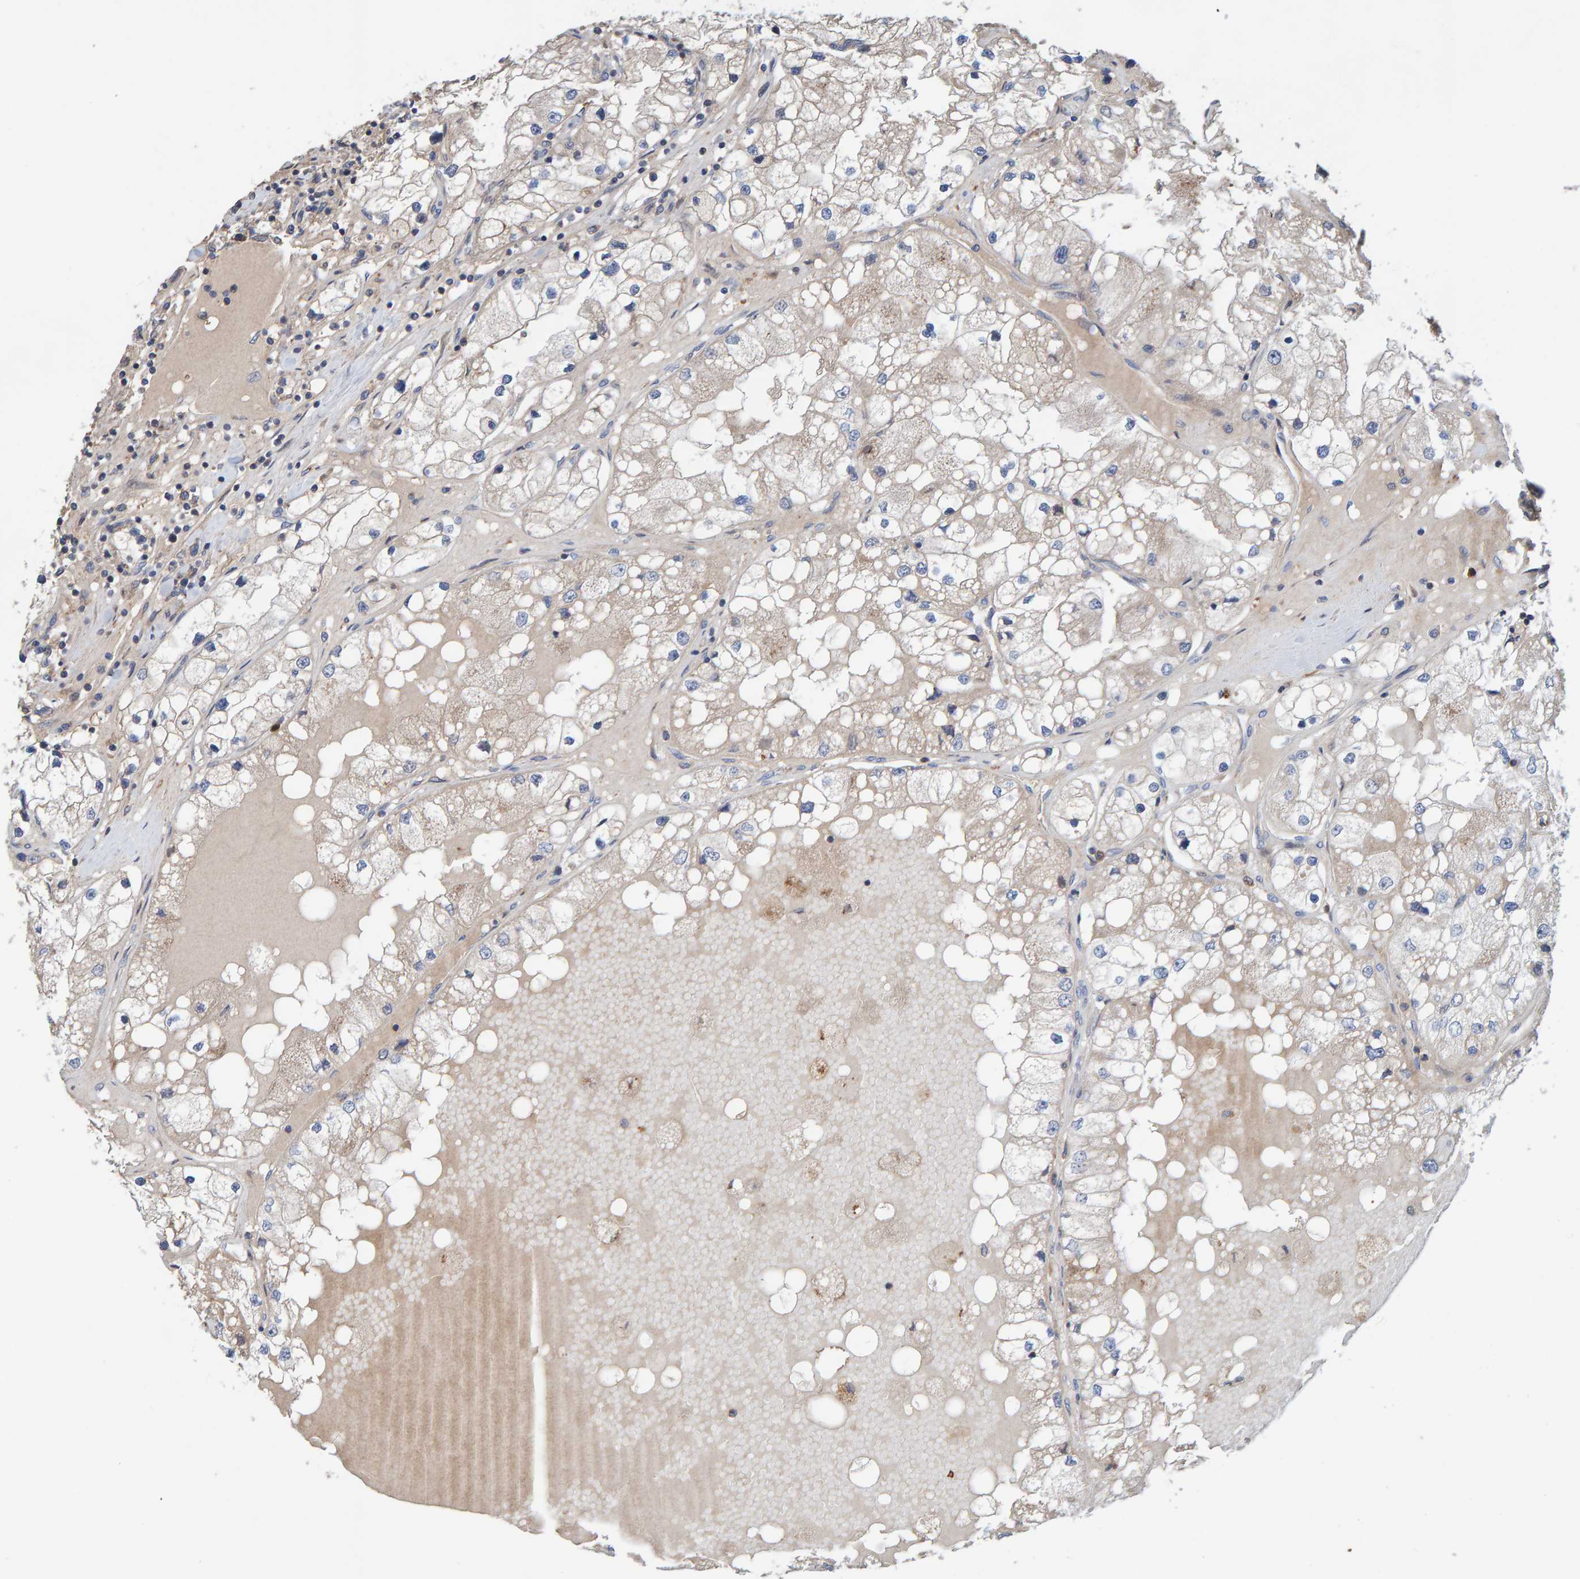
{"staining": {"intensity": "weak", "quantity": "<25%", "location": "cytoplasmic/membranous"}, "tissue": "renal cancer", "cell_type": "Tumor cells", "image_type": "cancer", "snomed": [{"axis": "morphology", "description": "Adenocarcinoma, NOS"}, {"axis": "topography", "description": "Kidney"}], "caption": "IHC histopathology image of neoplastic tissue: renal adenocarcinoma stained with DAB (3,3'-diaminobenzidine) exhibits no significant protein staining in tumor cells.", "gene": "KIAA0753", "patient": {"sex": "male", "age": 68}}